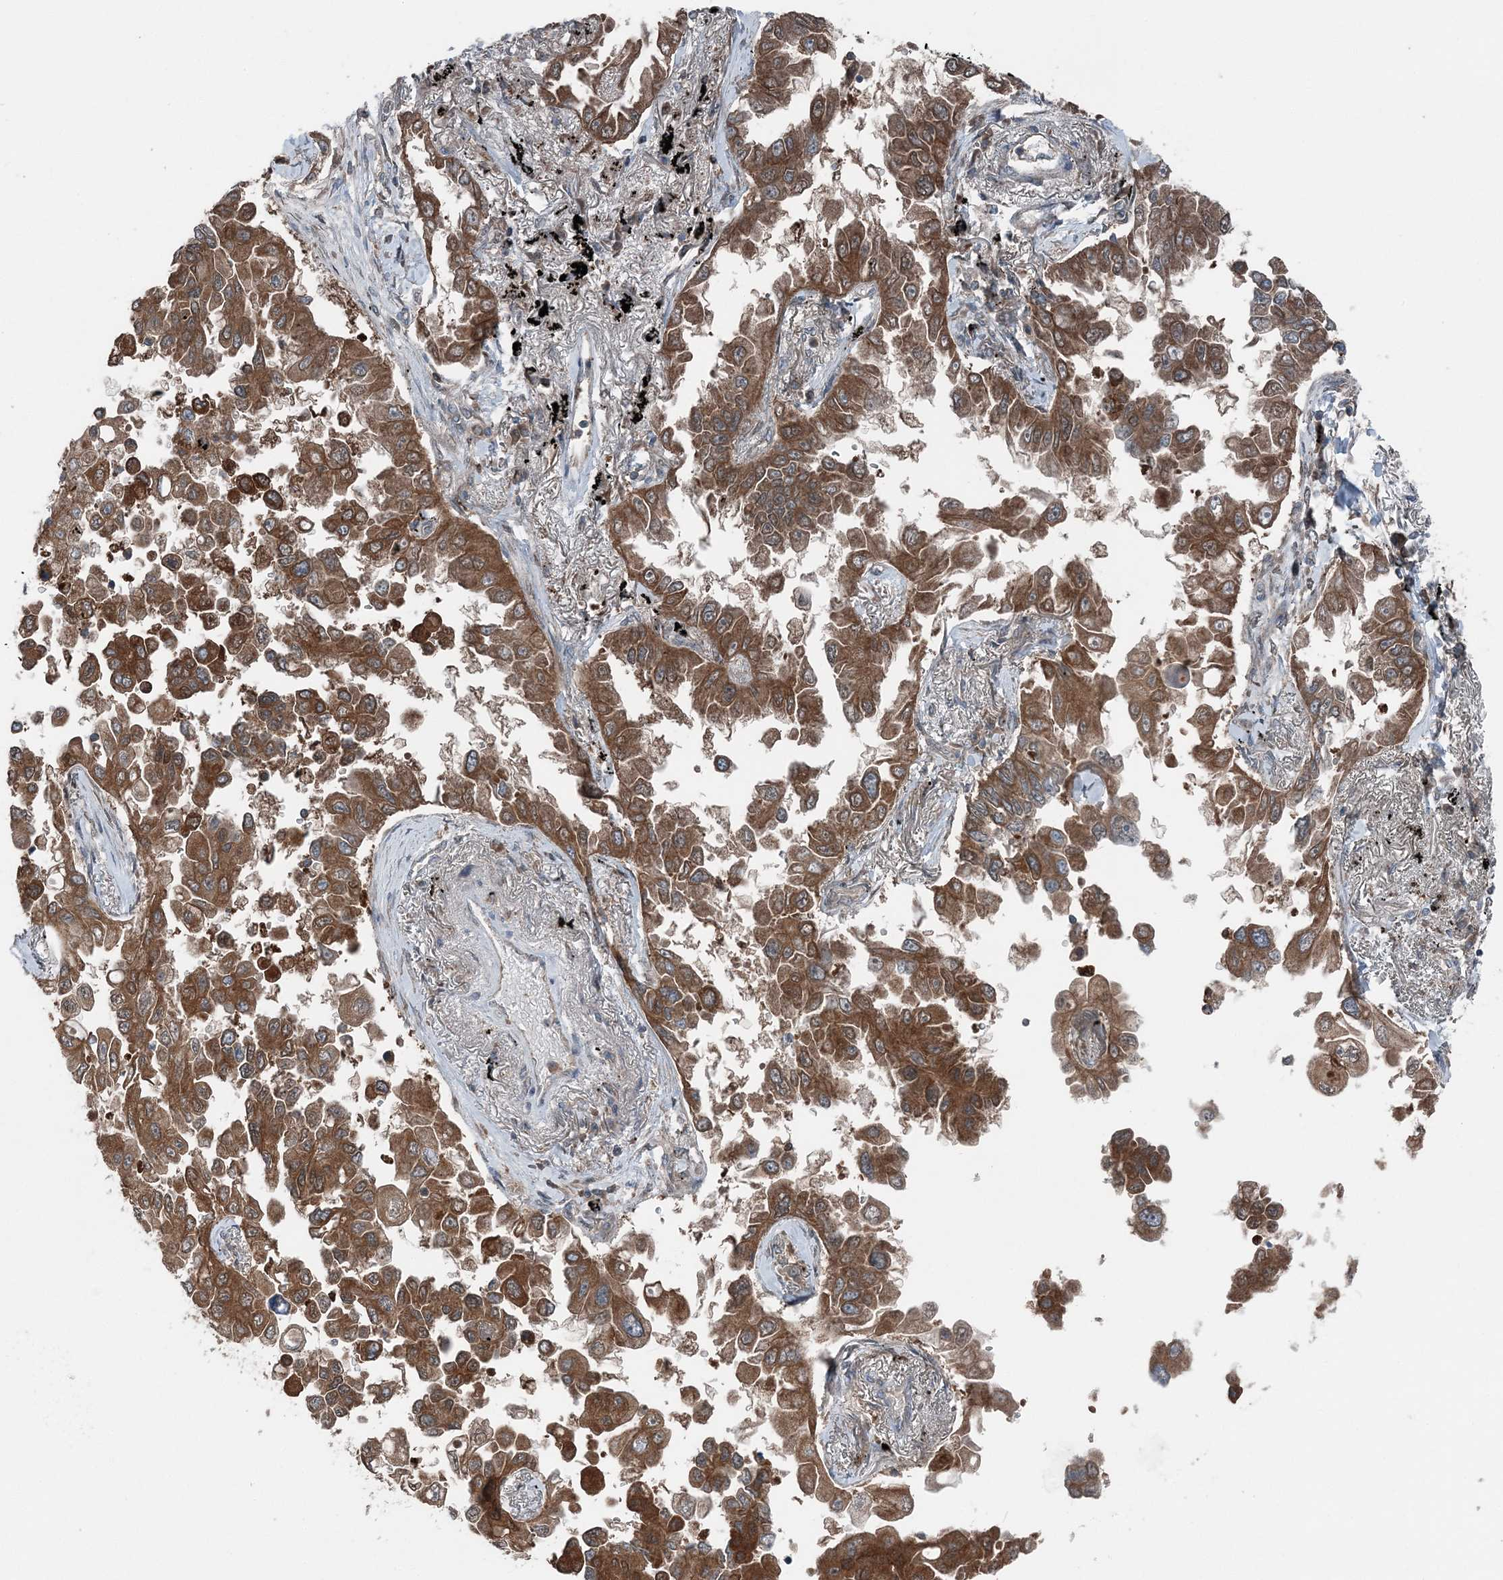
{"staining": {"intensity": "strong", "quantity": ">75%", "location": "cytoplasmic/membranous"}, "tissue": "lung cancer", "cell_type": "Tumor cells", "image_type": "cancer", "snomed": [{"axis": "morphology", "description": "Adenocarcinoma, NOS"}, {"axis": "topography", "description": "Lung"}], "caption": "Protein staining by IHC exhibits strong cytoplasmic/membranous staining in approximately >75% of tumor cells in lung cancer. (DAB (3,3'-diaminobenzidine) IHC with brightfield microscopy, high magnification).", "gene": "ASNSD1", "patient": {"sex": "female", "age": 67}}